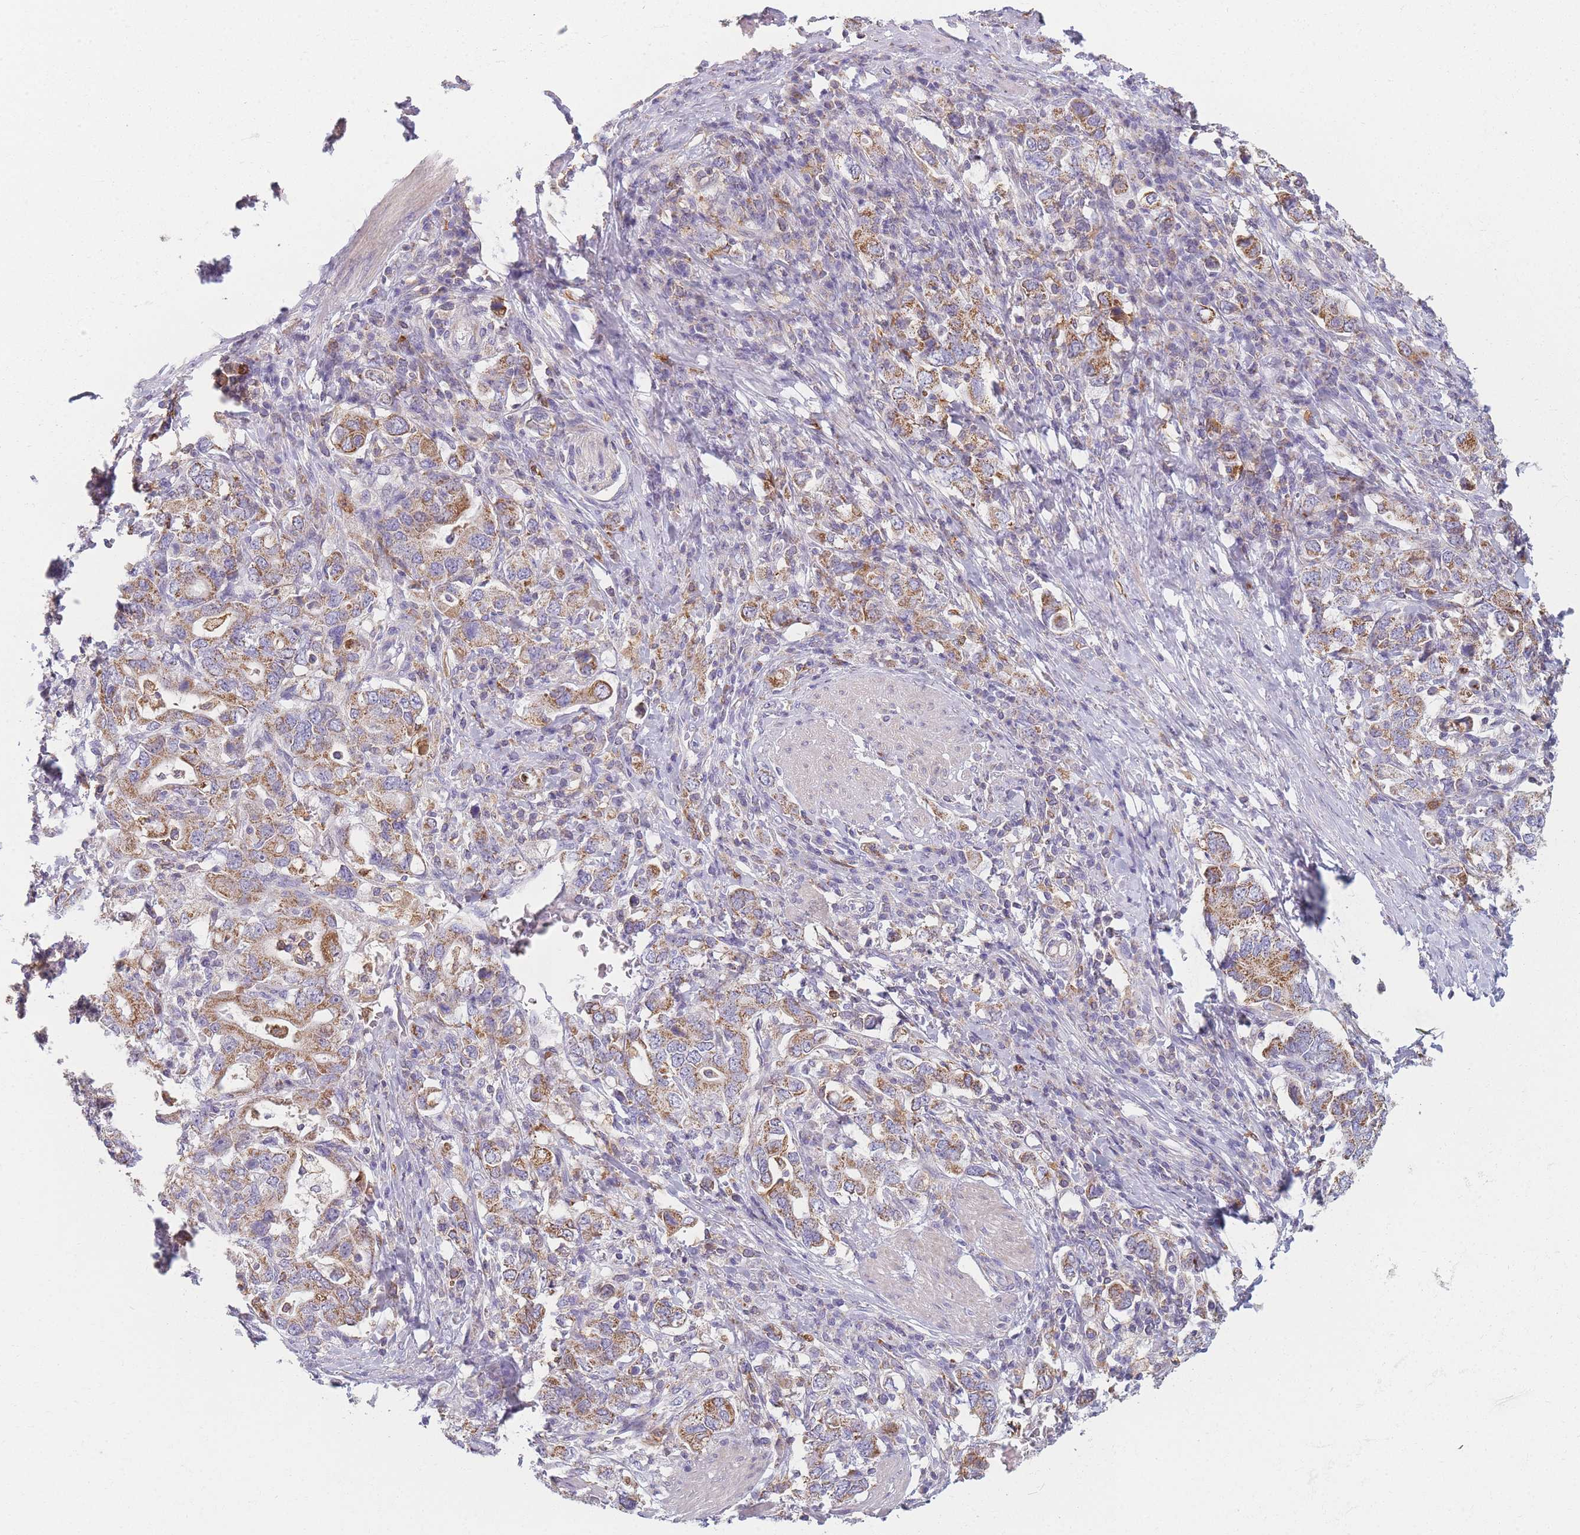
{"staining": {"intensity": "moderate", "quantity": ">75%", "location": "cytoplasmic/membranous"}, "tissue": "stomach cancer", "cell_type": "Tumor cells", "image_type": "cancer", "snomed": [{"axis": "morphology", "description": "Adenocarcinoma, NOS"}, {"axis": "topography", "description": "Stomach, upper"}, {"axis": "topography", "description": "Stomach"}], "caption": "IHC staining of stomach cancer, which shows medium levels of moderate cytoplasmic/membranous expression in about >75% of tumor cells indicating moderate cytoplasmic/membranous protein positivity. The staining was performed using DAB (3,3'-diaminobenzidine) (brown) for protein detection and nuclei were counterstained in hematoxylin (blue).", "gene": "PRAM1", "patient": {"sex": "male", "age": 62}}